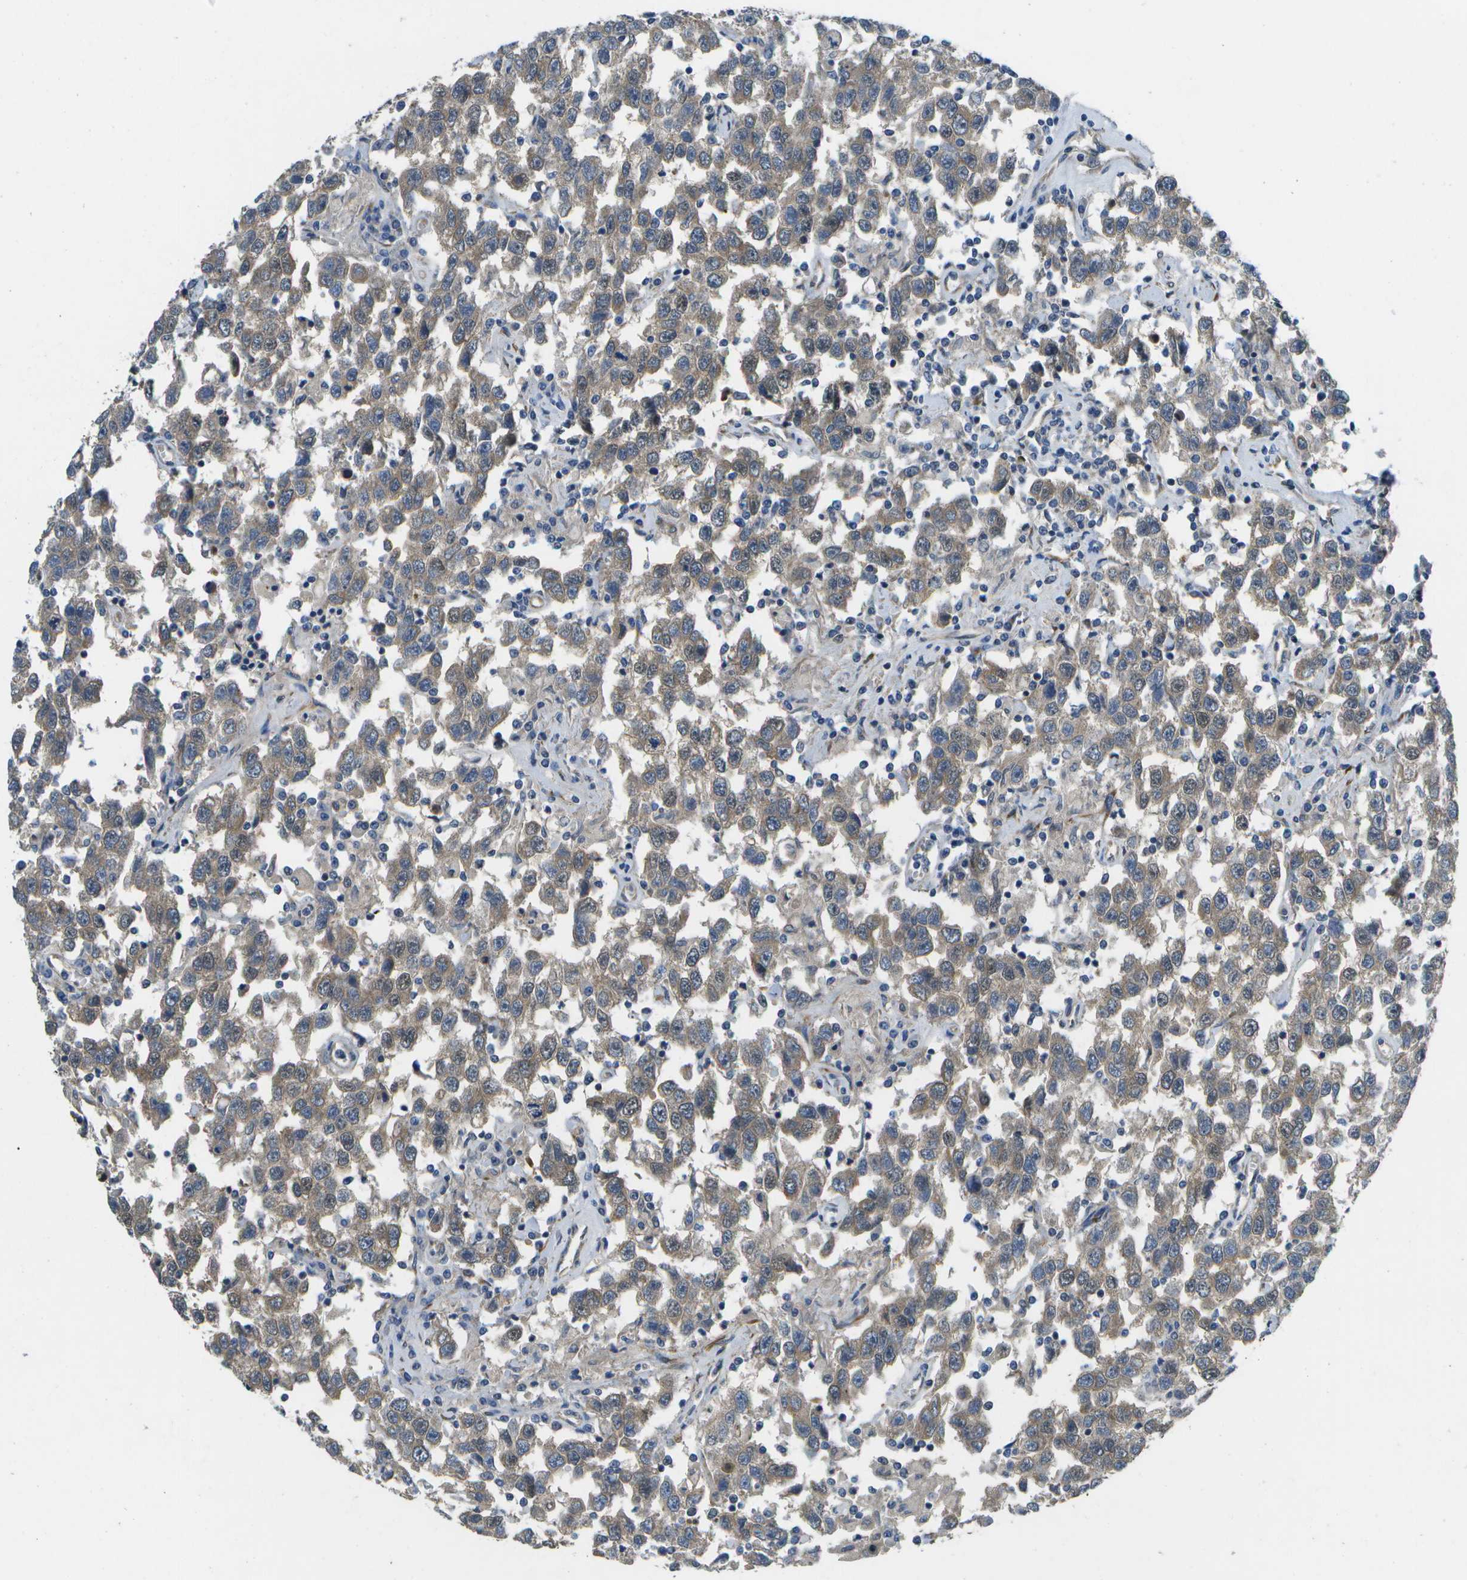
{"staining": {"intensity": "weak", "quantity": ">75%", "location": "cytoplasmic/membranous"}, "tissue": "testis cancer", "cell_type": "Tumor cells", "image_type": "cancer", "snomed": [{"axis": "morphology", "description": "Seminoma, NOS"}, {"axis": "topography", "description": "Testis"}], "caption": "The micrograph shows staining of seminoma (testis), revealing weak cytoplasmic/membranous protein positivity (brown color) within tumor cells. The staining was performed using DAB to visualize the protein expression in brown, while the nuclei were stained in blue with hematoxylin (Magnification: 20x).", "gene": "P3H1", "patient": {"sex": "male", "age": 41}}